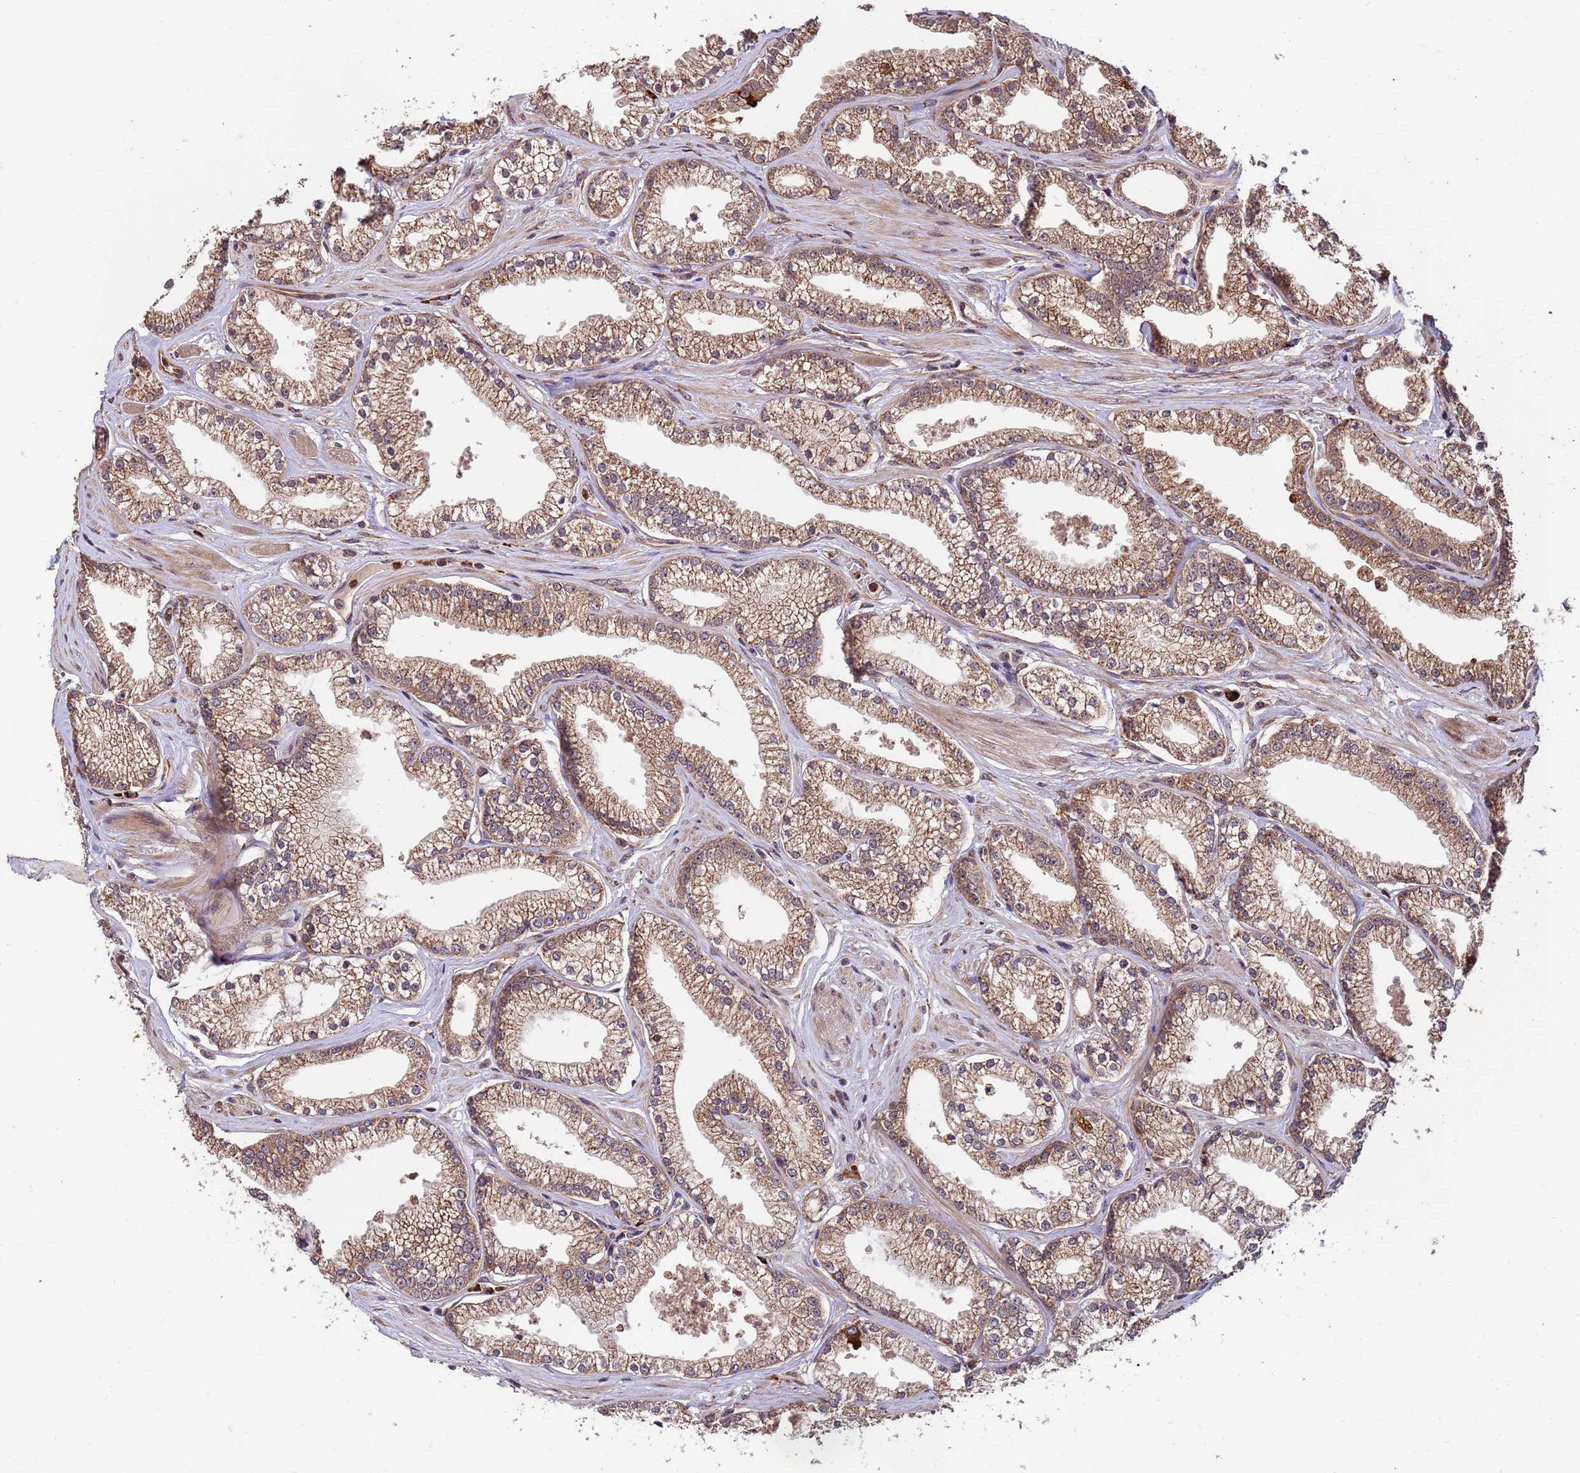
{"staining": {"intensity": "moderate", "quantity": ">75%", "location": "cytoplasmic/membranous,nuclear"}, "tissue": "prostate cancer", "cell_type": "Tumor cells", "image_type": "cancer", "snomed": [{"axis": "morphology", "description": "Adenocarcinoma, High grade"}, {"axis": "topography", "description": "Prostate"}], "caption": "A brown stain shows moderate cytoplasmic/membranous and nuclear expression of a protein in prostate cancer tumor cells. (DAB IHC with brightfield microscopy, high magnification).", "gene": "ZNF619", "patient": {"sex": "male", "age": 67}}